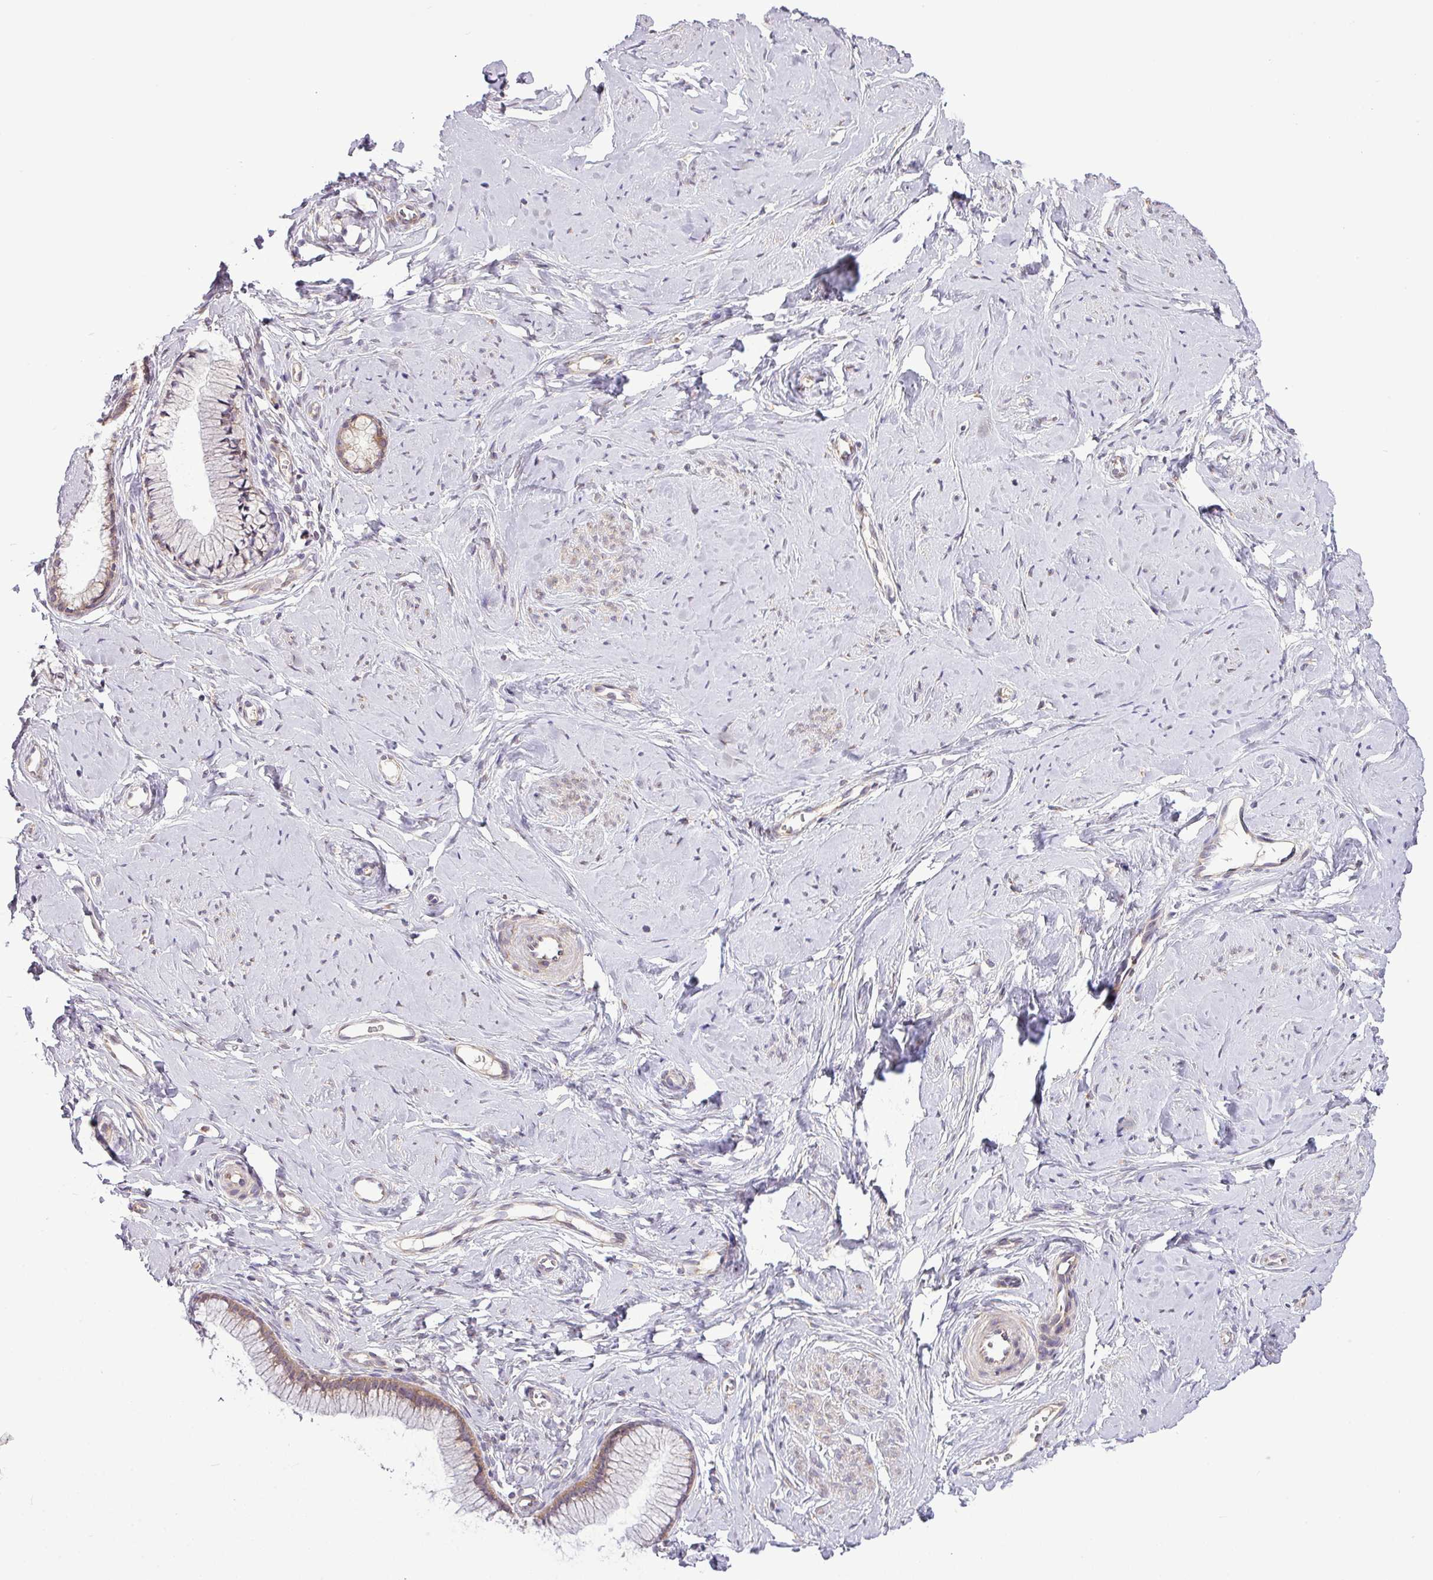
{"staining": {"intensity": "moderate", "quantity": "25%-75%", "location": "cytoplasmic/membranous"}, "tissue": "cervix", "cell_type": "Glandular cells", "image_type": "normal", "snomed": [{"axis": "morphology", "description": "Normal tissue, NOS"}, {"axis": "topography", "description": "Cervix"}], "caption": "A brown stain shows moderate cytoplasmic/membranous staining of a protein in glandular cells of unremarkable human cervix.", "gene": "FAM222B", "patient": {"sex": "female", "age": 40}}